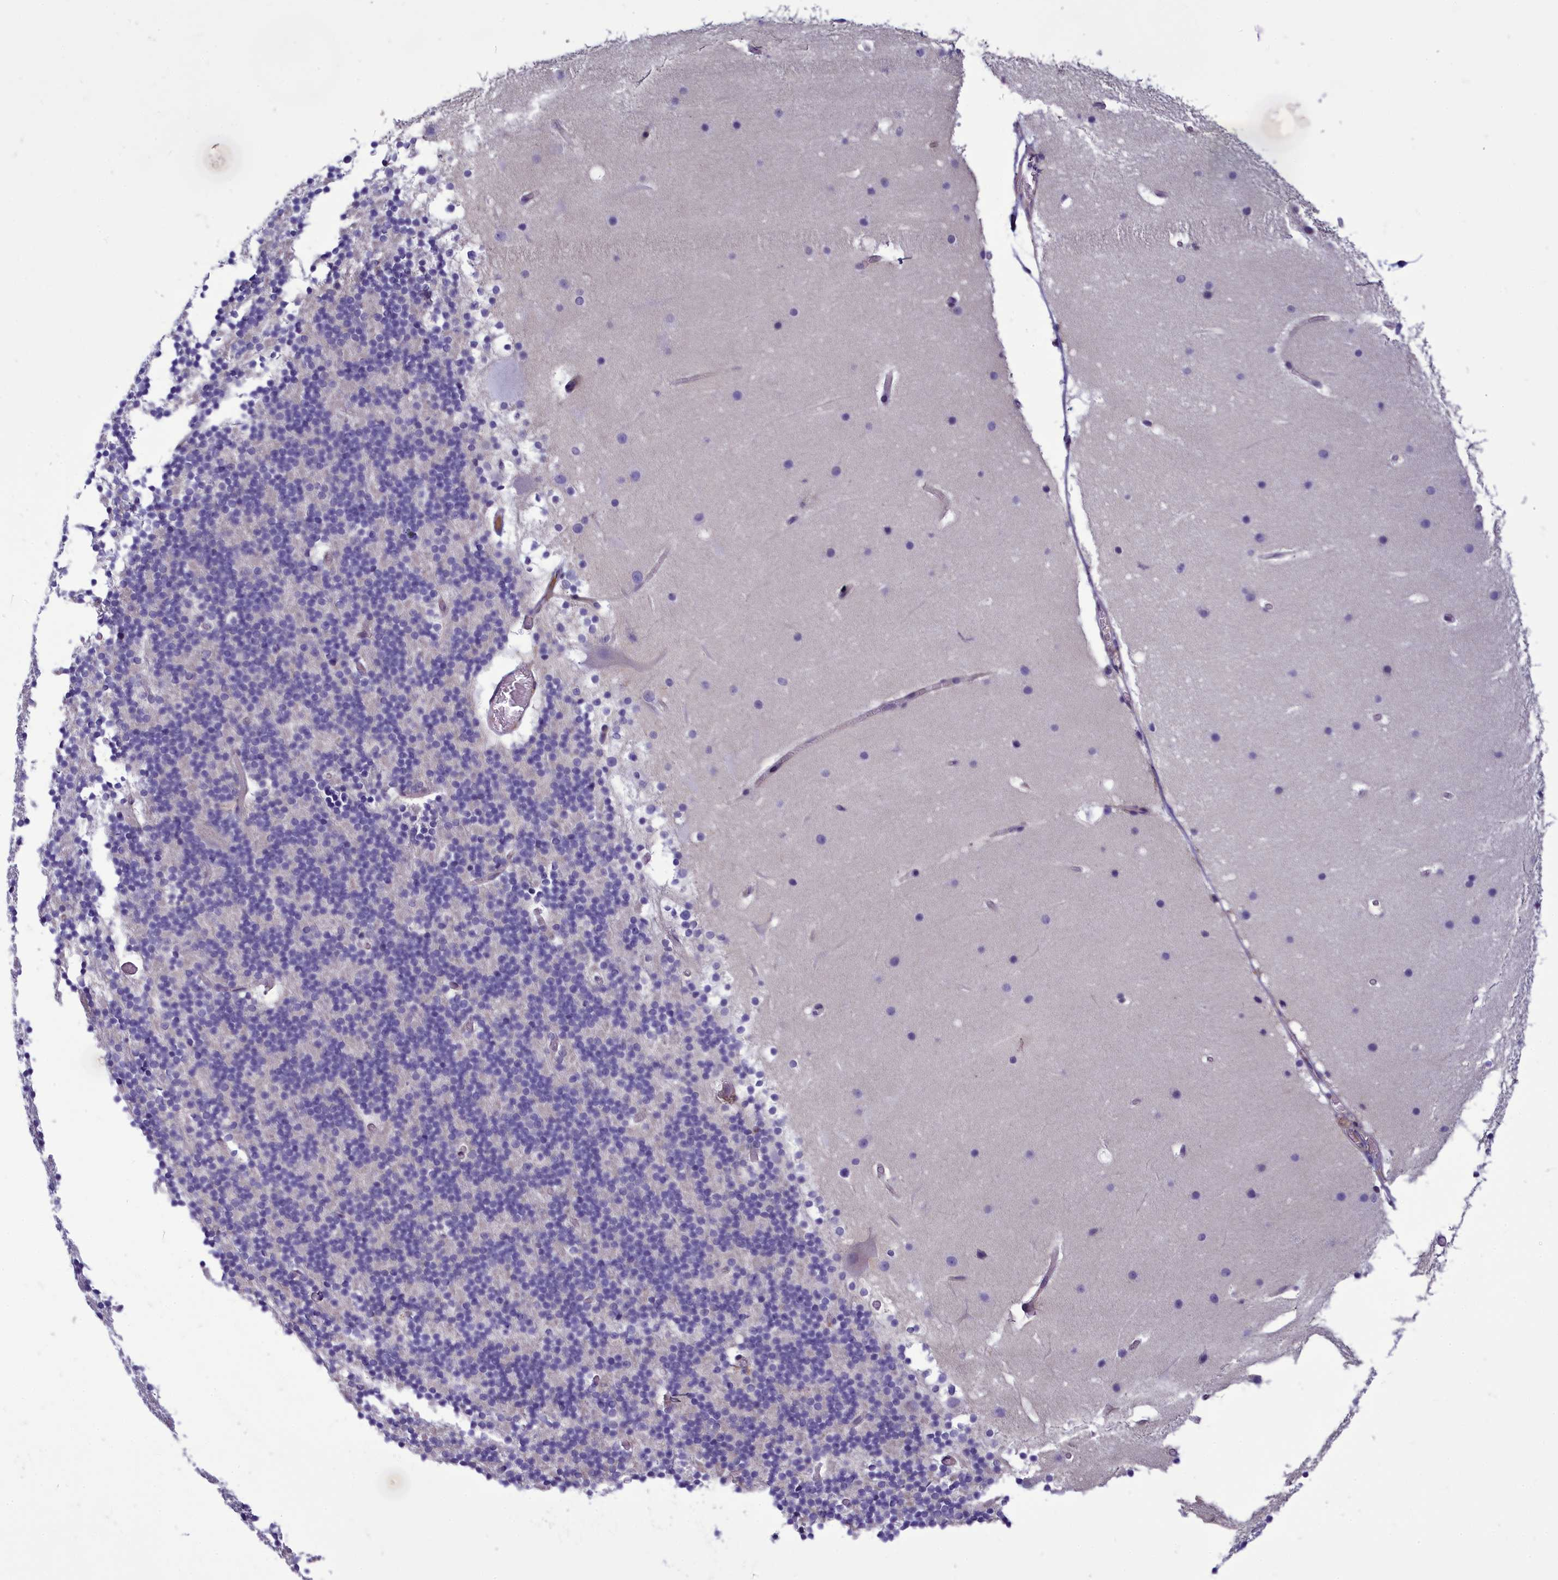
{"staining": {"intensity": "negative", "quantity": "none", "location": "none"}, "tissue": "cerebellum", "cell_type": "Cells in granular layer", "image_type": "normal", "snomed": [{"axis": "morphology", "description": "Normal tissue, NOS"}, {"axis": "topography", "description": "Cerebellum"}], "caption": "Immunohistochemical staining of benign human cerebellum displays no significant expression in cells in granular layer. Nuclei are stained in blue.", "gene": "CENATAC", "patient": {"sex": "male", "age": 57}}